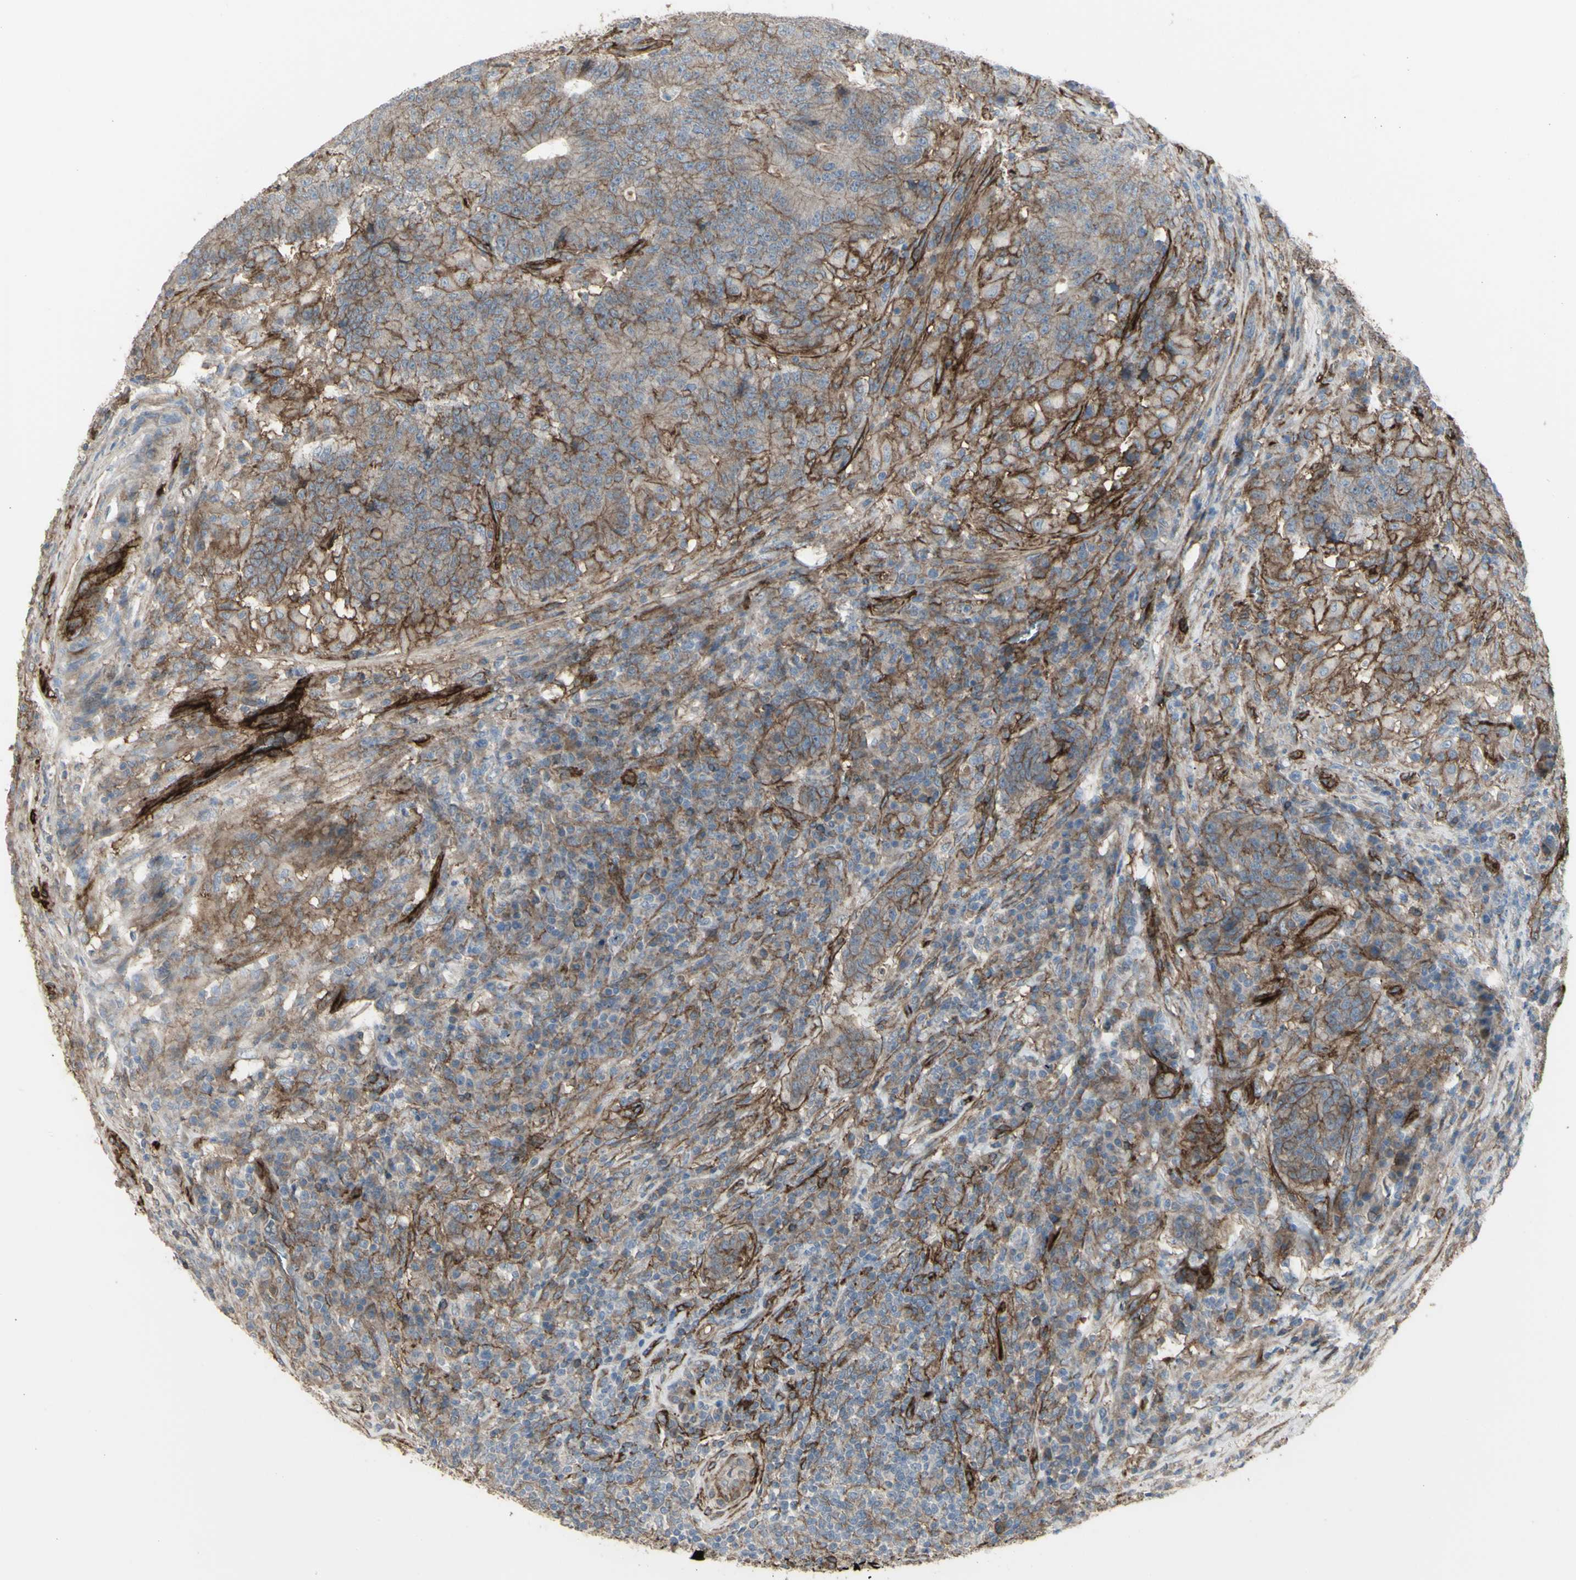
{"staining": {"intensity": "moderate", "quantity": "25%-75%", "location": "cytoplasmic/membranous"}, "tissue": "colorectal cancer", "cell_type": "Tumor cells", "image_type": "cancer", "snomed": [{"axis": "morphology", "description": "Normal tissue, NOS"}, {"axis": "morphology", "description": "Adenocarcinoma, NOS"}, {"axis": "topography", "description": "Colon"}], "caption": "Protein staining of colorectal cancer (adenocarcinoma) tissue displays moderate cytoplasmic/membranous staining in about 25%-75% of tumor cells.", "gene": "CD276", "patient": {"sex": "female", "age": 75}}